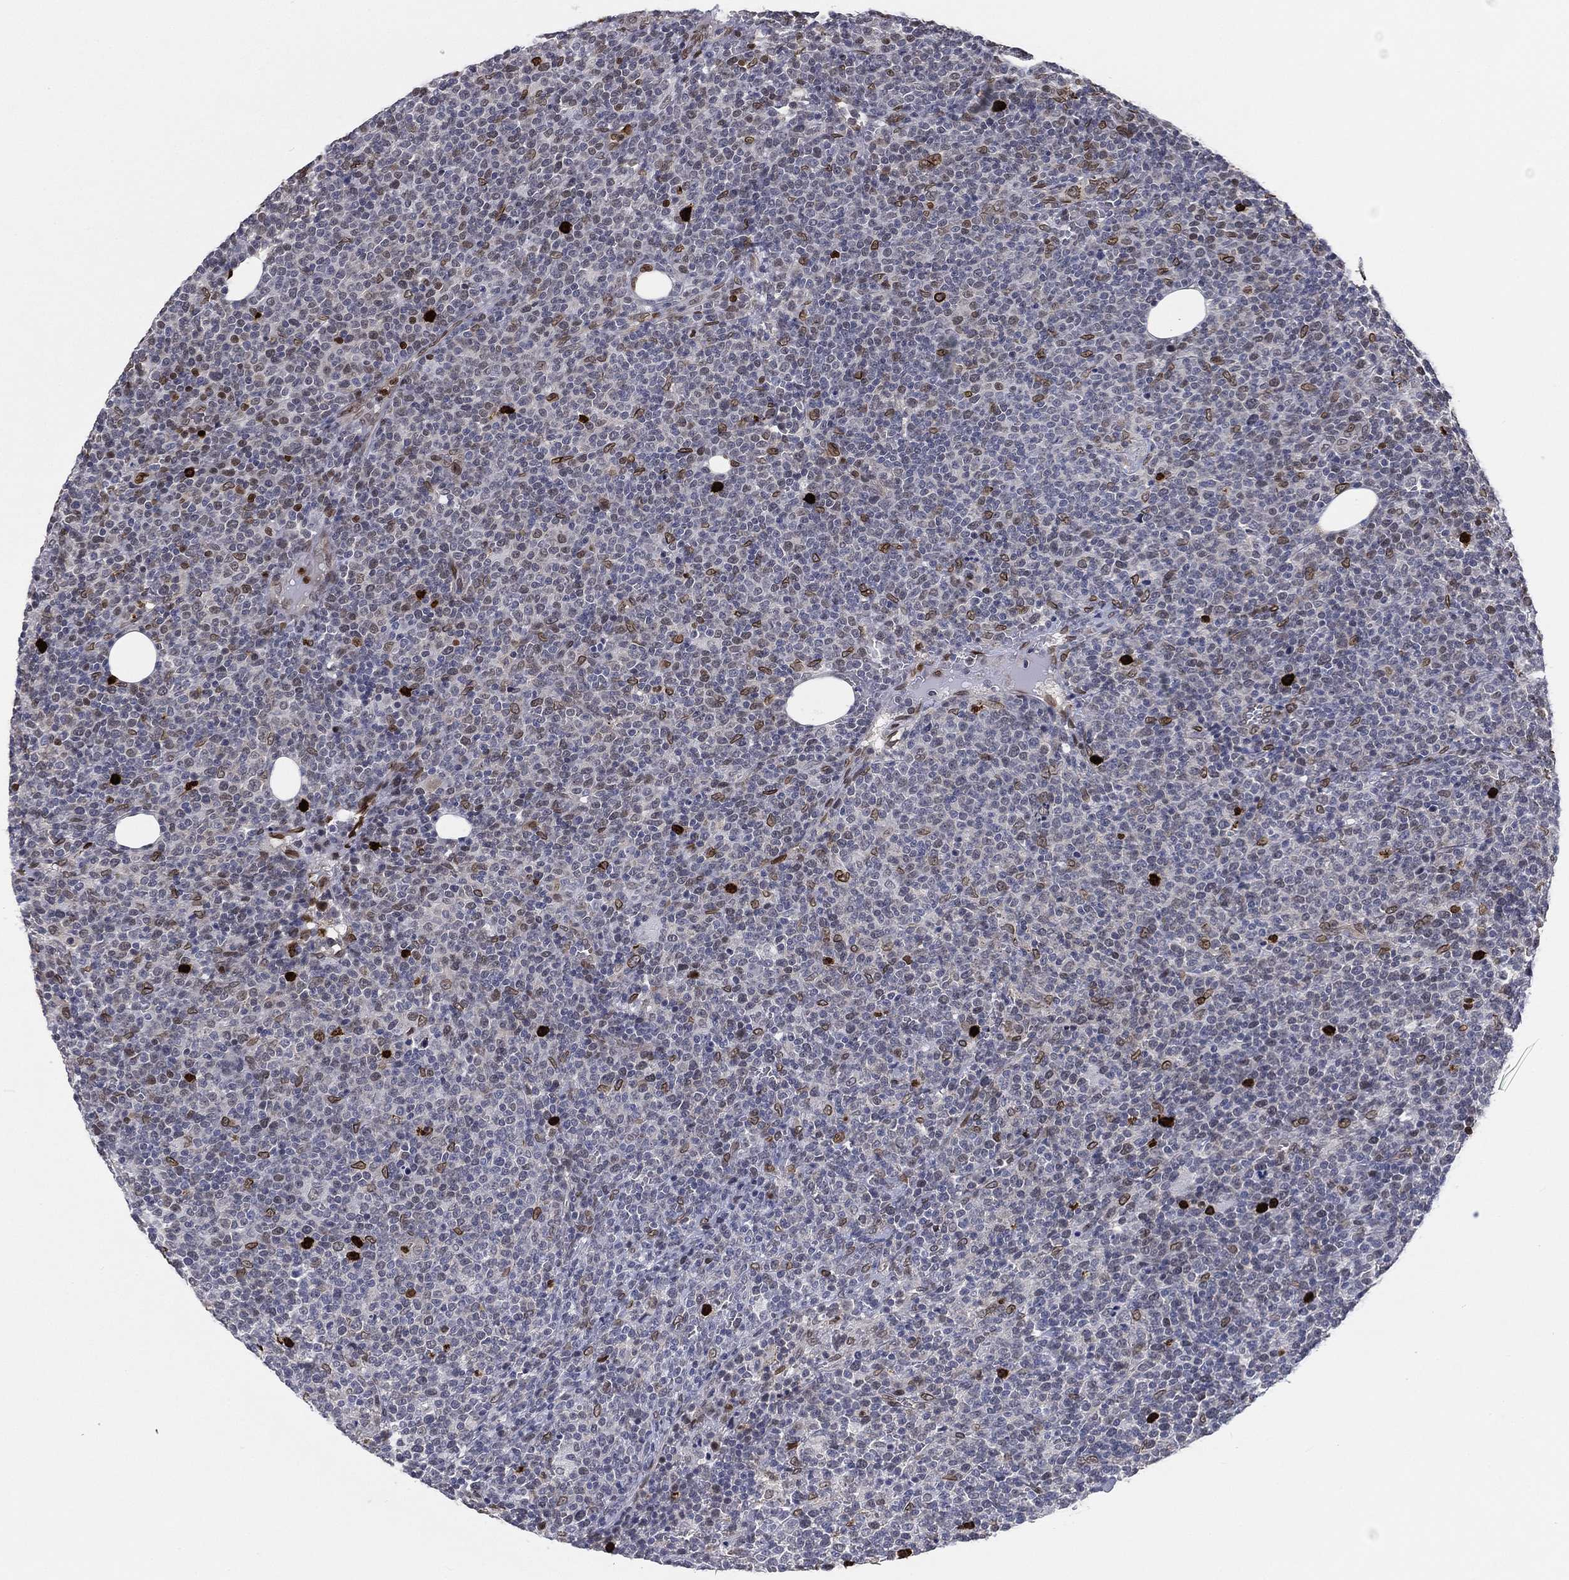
{"staining": {"intensity": "moderate", "quantity": "25%-75%", "location": "nuclear"}, "tissue": "lymphoma", "cell_type": "Tumor cells", "image_type": "cancer", "snomed": [{"axis": "morphology", "description": "Malignant lymphoma, non-Hodgkin's type, High grade"}, {"axis": "topography", "description": "Lymph node"}], "caption": "Approximately 25%-75% of tumor cells in high-grade malignant lymphoma, non-Hodgkin's type exhibit moderate nuclear protein positivity as visualized by brown immunohistochemical staining.", "gene": "LMNB1", "patient": {"sex": "male", "age": 61}}